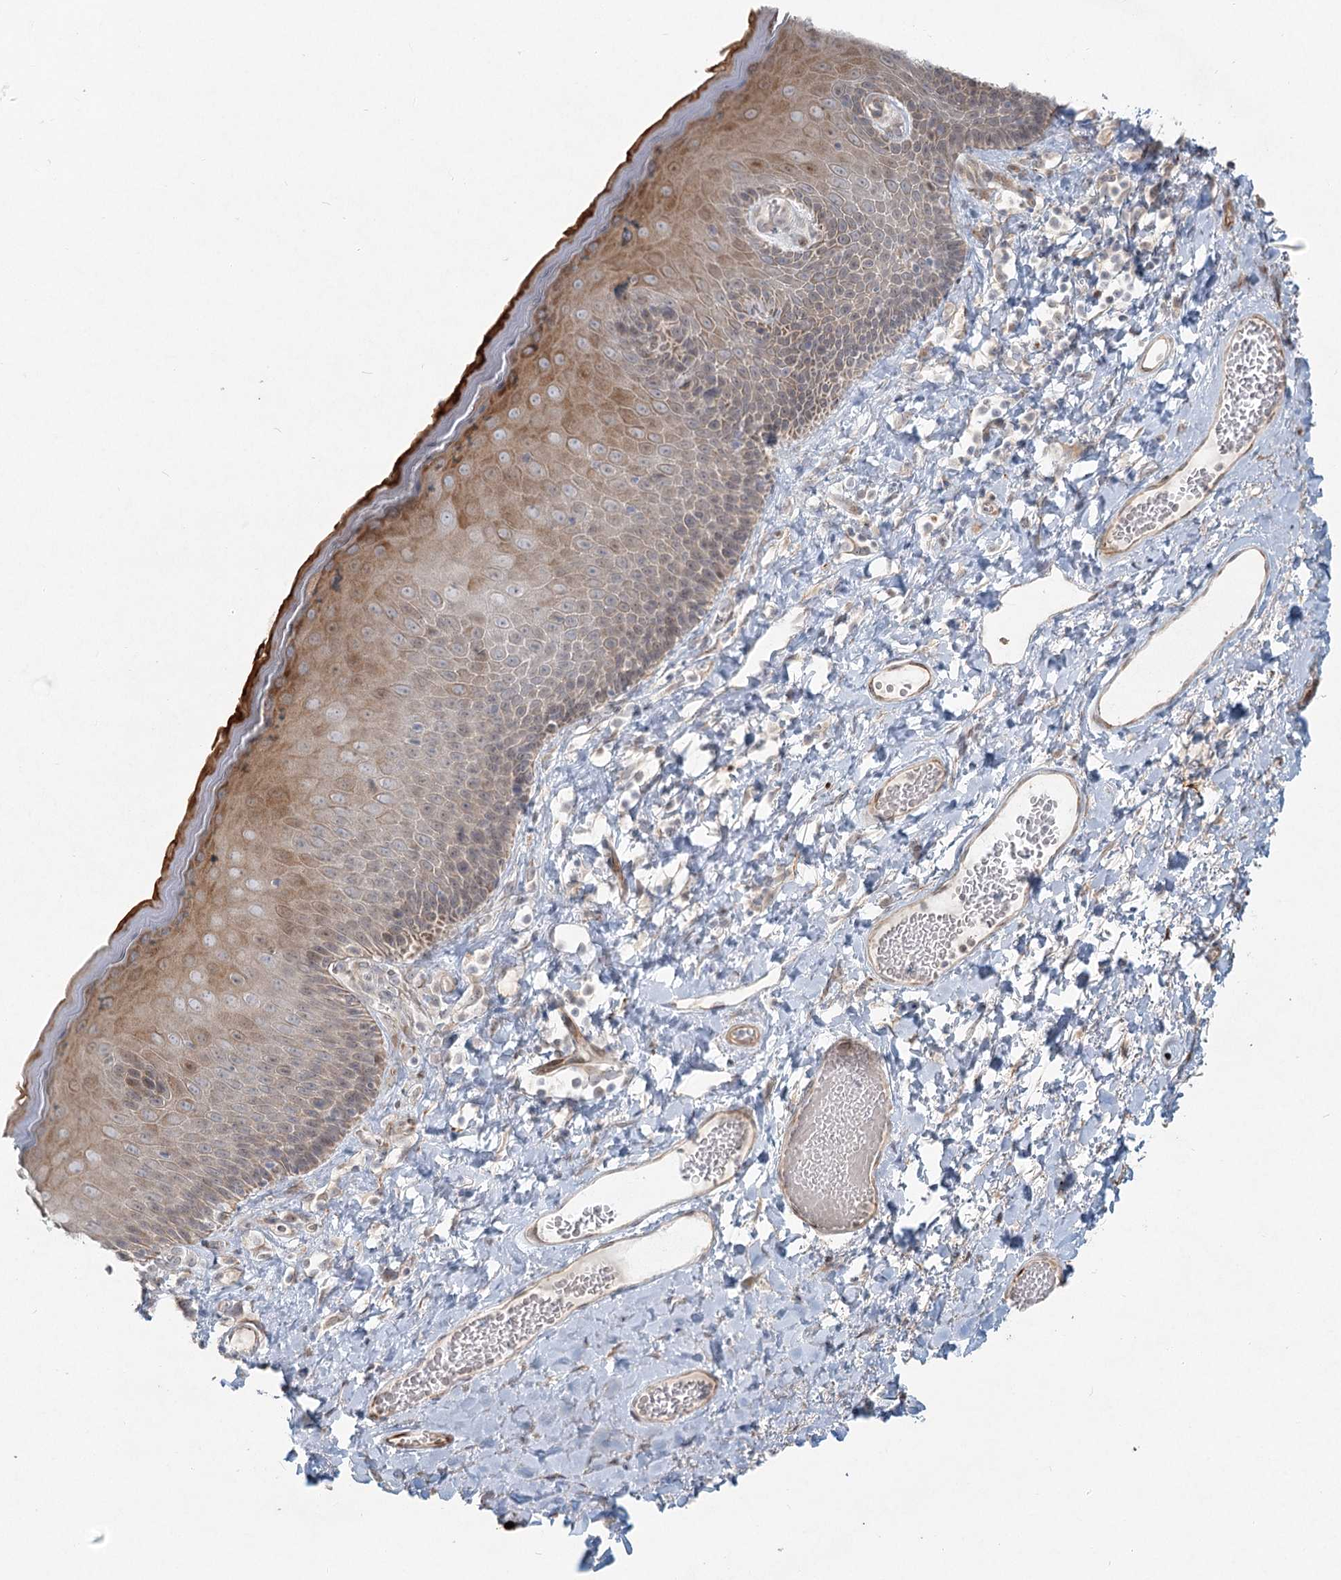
{"staining": {"intensity": "moderate", "quantity": "25%-75%", "location": "cytoplasmic/membranous,nuclear"}, "tissue": "skin", "cell_type": "Epidermal cells", "image_type": "normal", "snomed": [{"axis": "morphology", "description": "Normal tissue, NOS"}, {"axis": "topography", "description": "Anal"}], "caption": "Skin stained with a brown dye exhibits moderate cytoplasmic/membranous,nuclear positive positivity in about 25%-75% of epidermal cells.", "gene": "LRP2BP", "patient": {"sex": "male", "age": 69}}